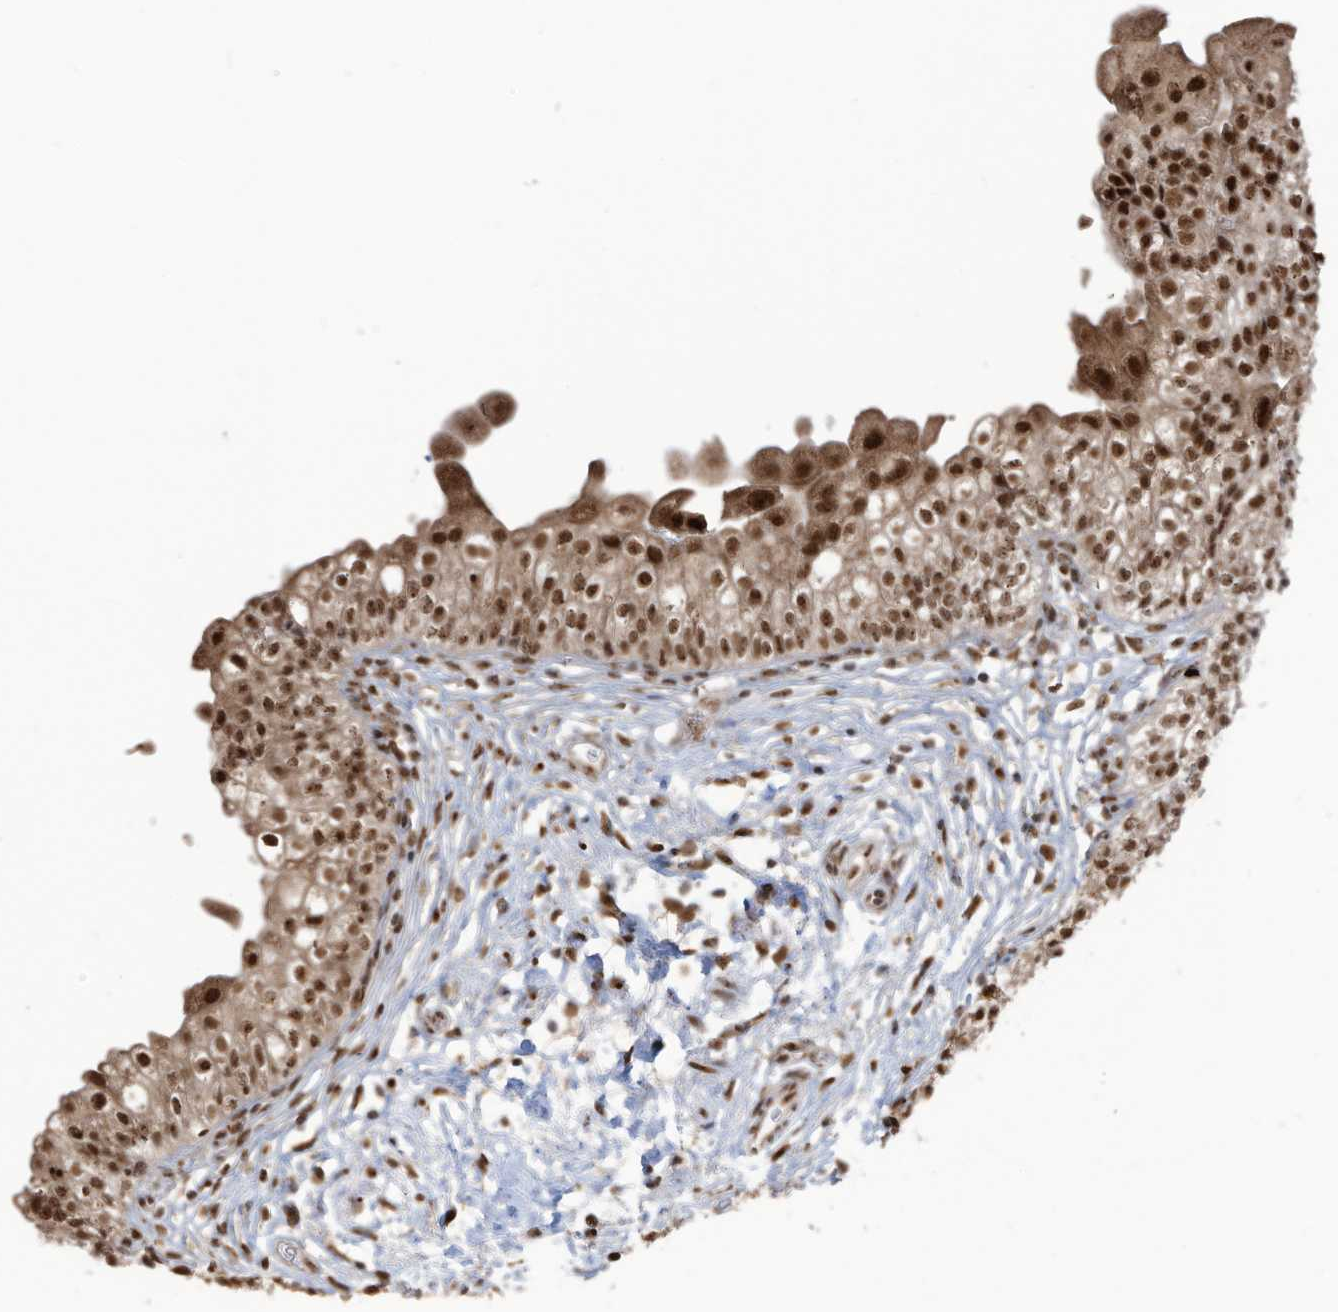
{"staining": {"intensity": "strong", "quantity": ">75%", "location": "cytoplasmic/membranous,nuclear"}, "tissue": "urinary bladder", "cell_type": "Urothelial cells", "image_type": "normal", "snomed": [{"axis": "morphology", "description": "Normal tissue, NOS"}, {"axis": "topography", "description": "Urinary bladder"}], "caption": "Immunohistochemical staining of normal human urinary bladder reveals strong cytoplasmic/membranous,nuclear protein positivity in approximately >75% of urothelial cells. (DAB IHC with brightfield microscopy, high magnification).", "gene": "LBH", "patient": {"sex": "male", "age": 55}}